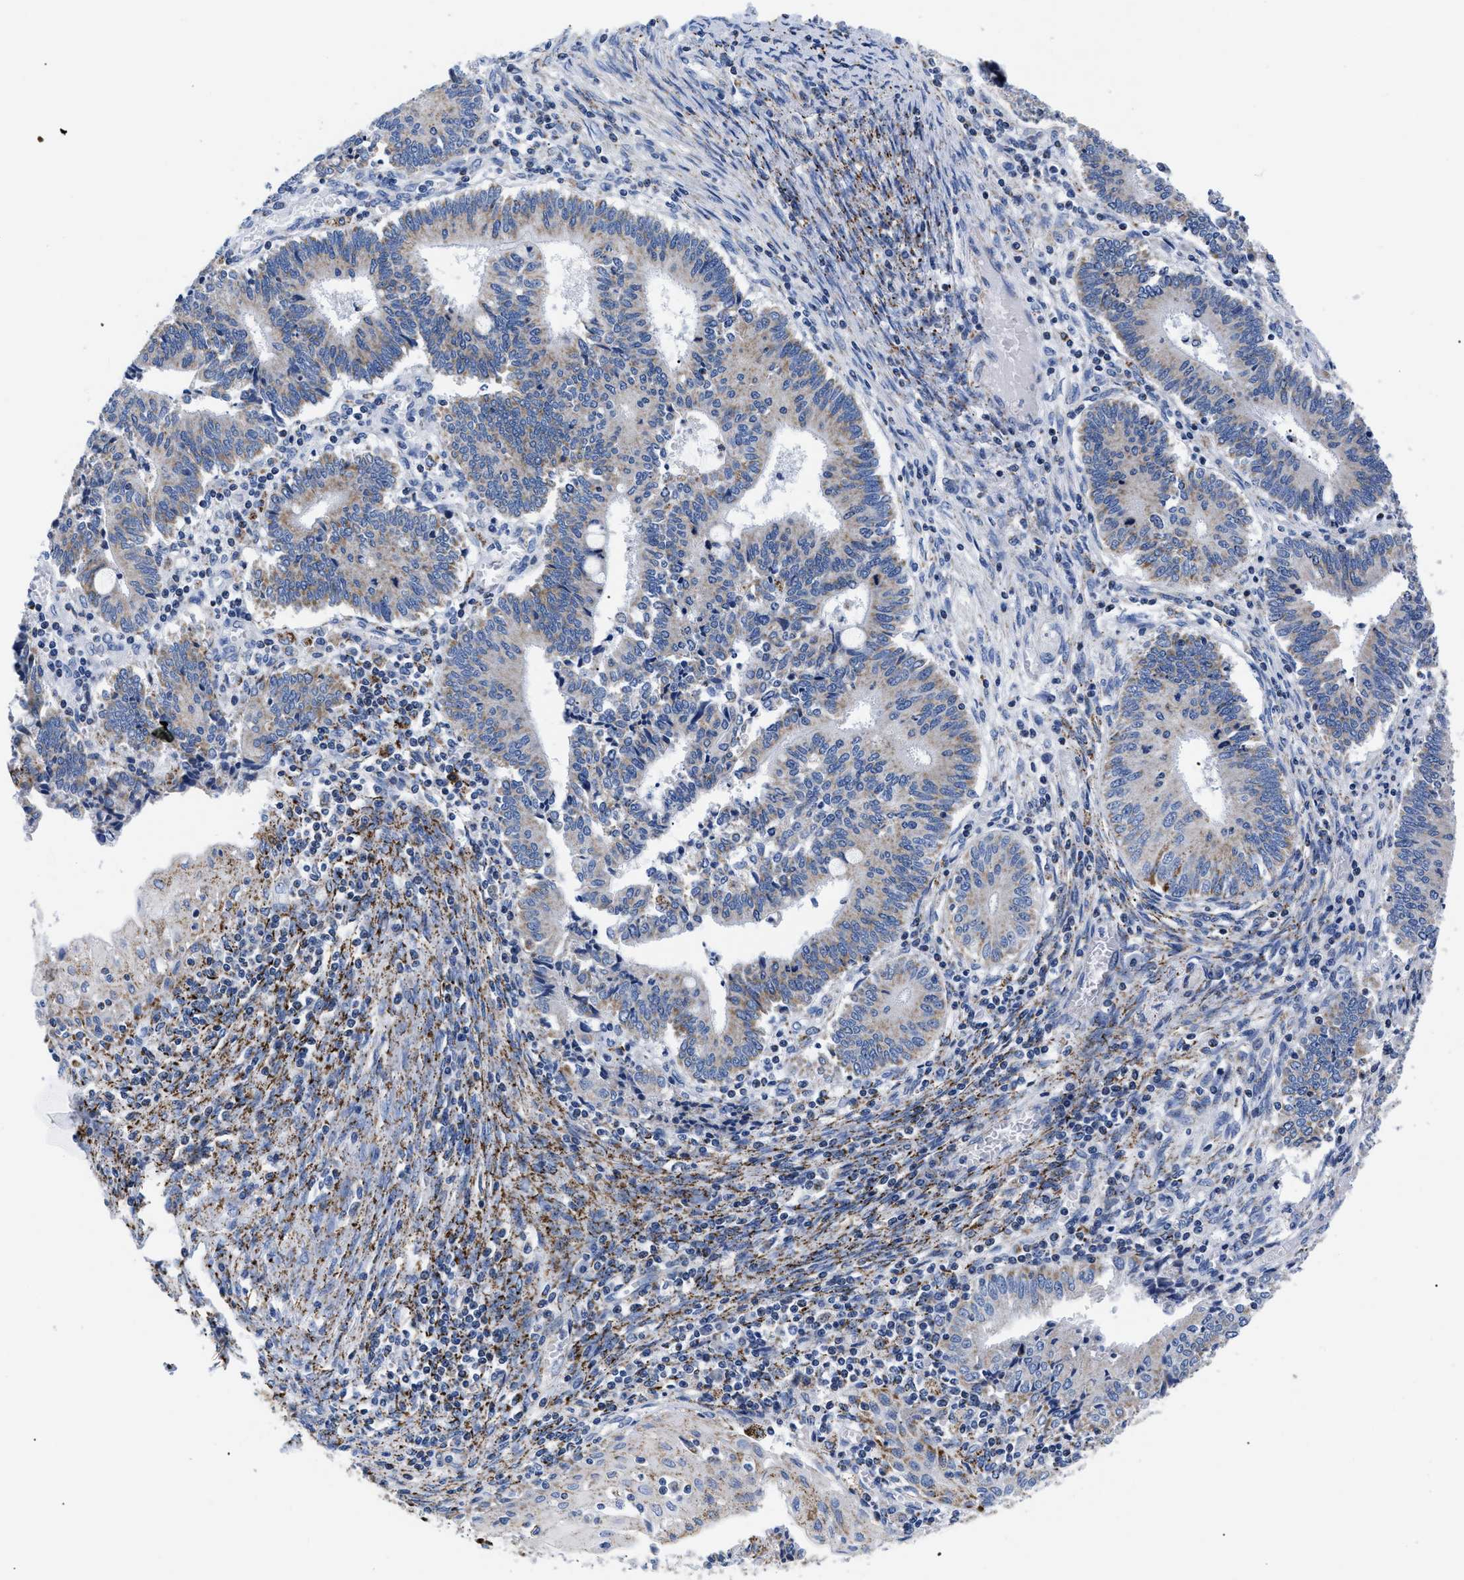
{"staining": {"intensity": "weak", "quantity": "<25%", "location": "cytoplasmic/membranous"}, "tissue": "cervical cancer", "cell_type": "Tumor cells", "image_type": "cancer", "snomed": [{"axis": "morphology", "description": "Adenocarcinoma, NOS"}, {"axis": "topography", "description": "Cervix"}], "caption": "Tumor cells are negative for brown protein staining in cervical cancer. The staining was performed using DAB (3,3'-diaminobenzidine) to visualize the protein expression in brown, while the nuclei were stained in blue with hematoxylin (Magnification: 20x).", "gene": "GPR149", "patient": {"sex": "female", "age": 44}}